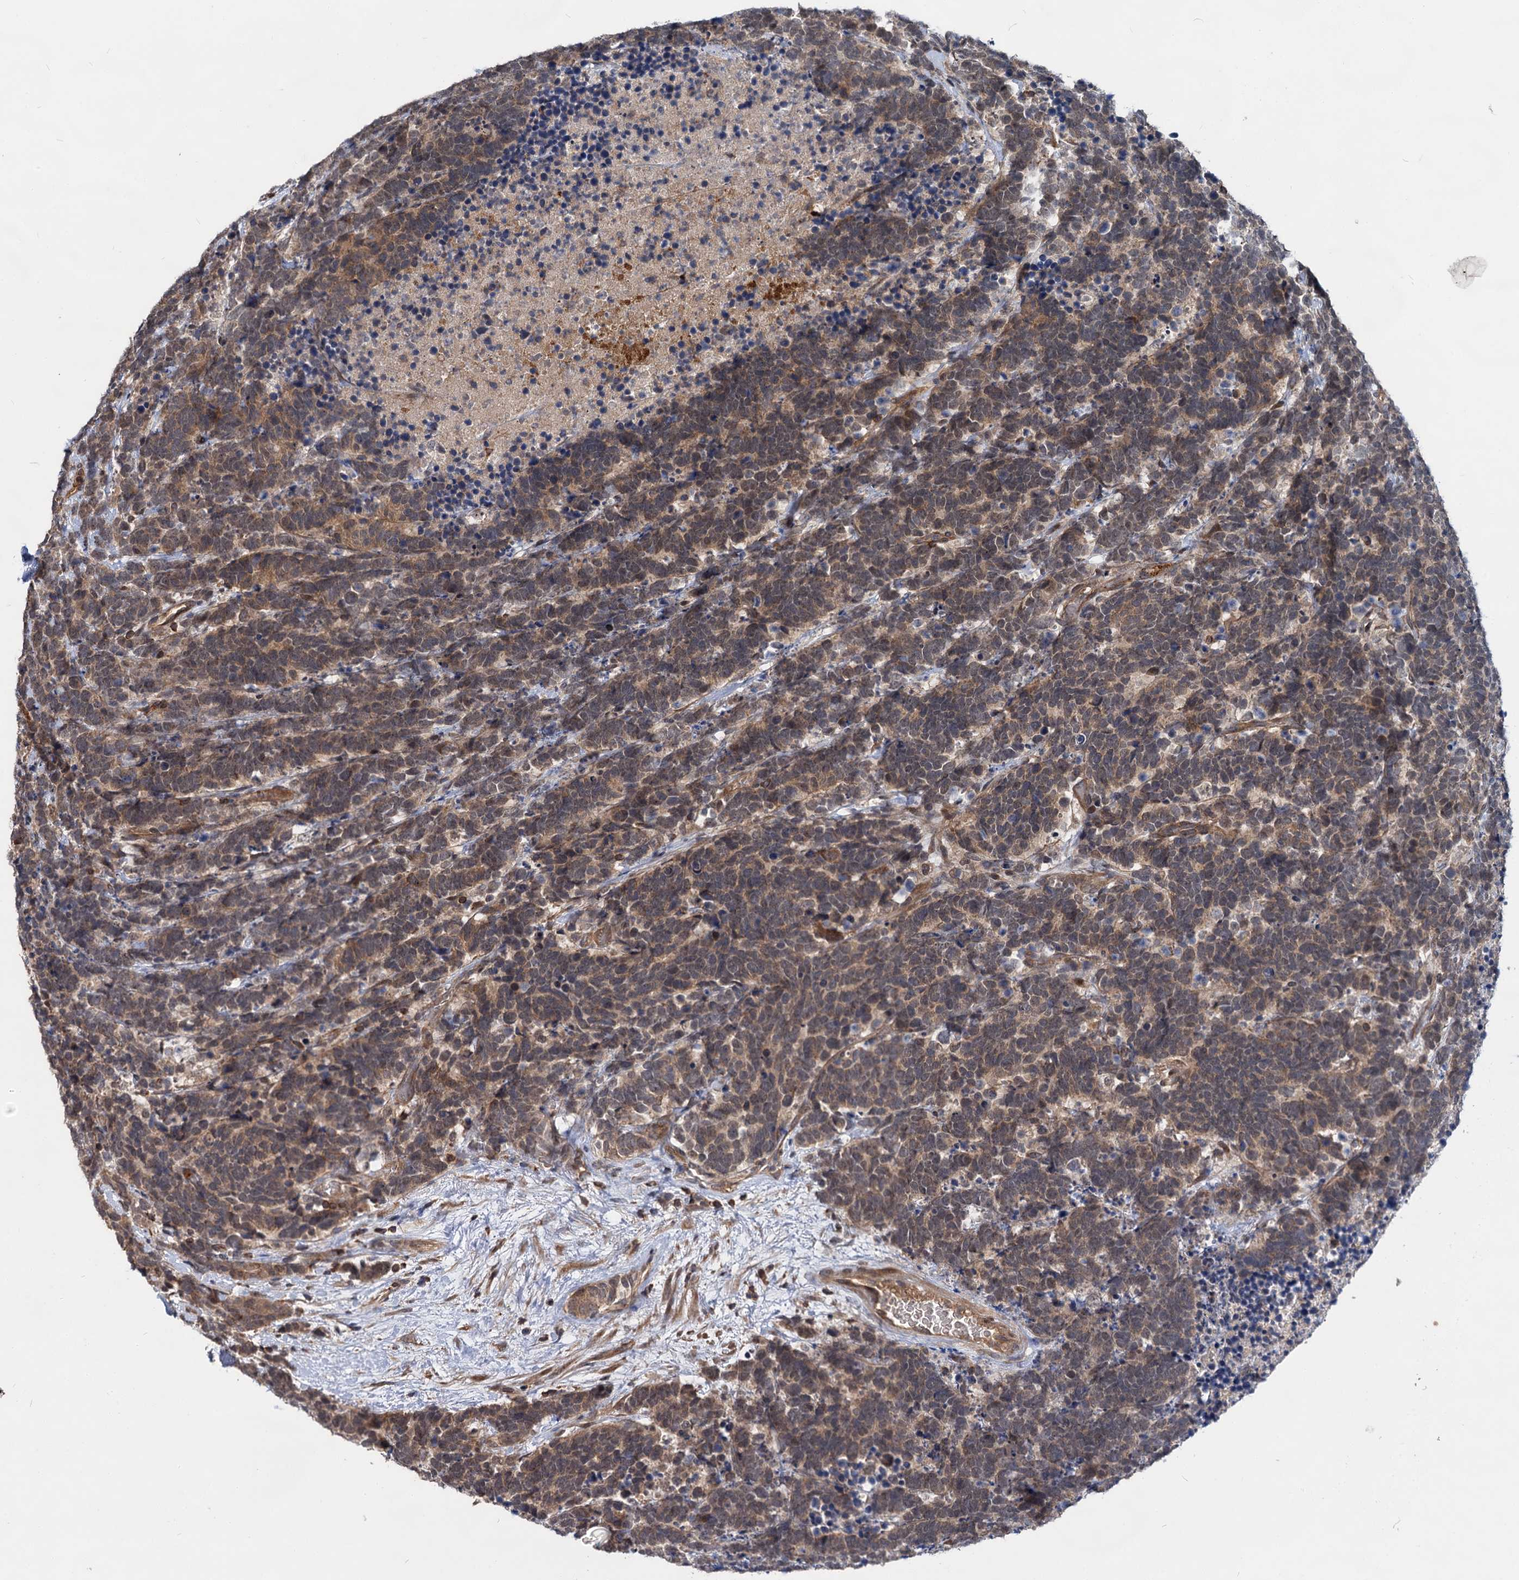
{"staining": {"intensity": "weak", "quantity": ">75%", "location": "cytoplasmic/membranous,nuclear"}, "tissue": "carcinoid", "cell_type": "Tumor cells", "image_type": "cancer", "snomed": [{"axis": "morphology", "description": "Carcinoma, NOS"}, {"axis": "morphology", "description": "Carcinoid, malignant, NOS"}, {"axis": "topography", "description": "Urinary bladder"}], "caption": "Protein expression analysis of human carcinoid reveals weak cytoplasmic/membranous and nuclear expression in approximately >75% of tumor cells. Nuclei are stained in blue.", "gene": "ABLIM1", "patient": {"sex": "male", "age": 57}}